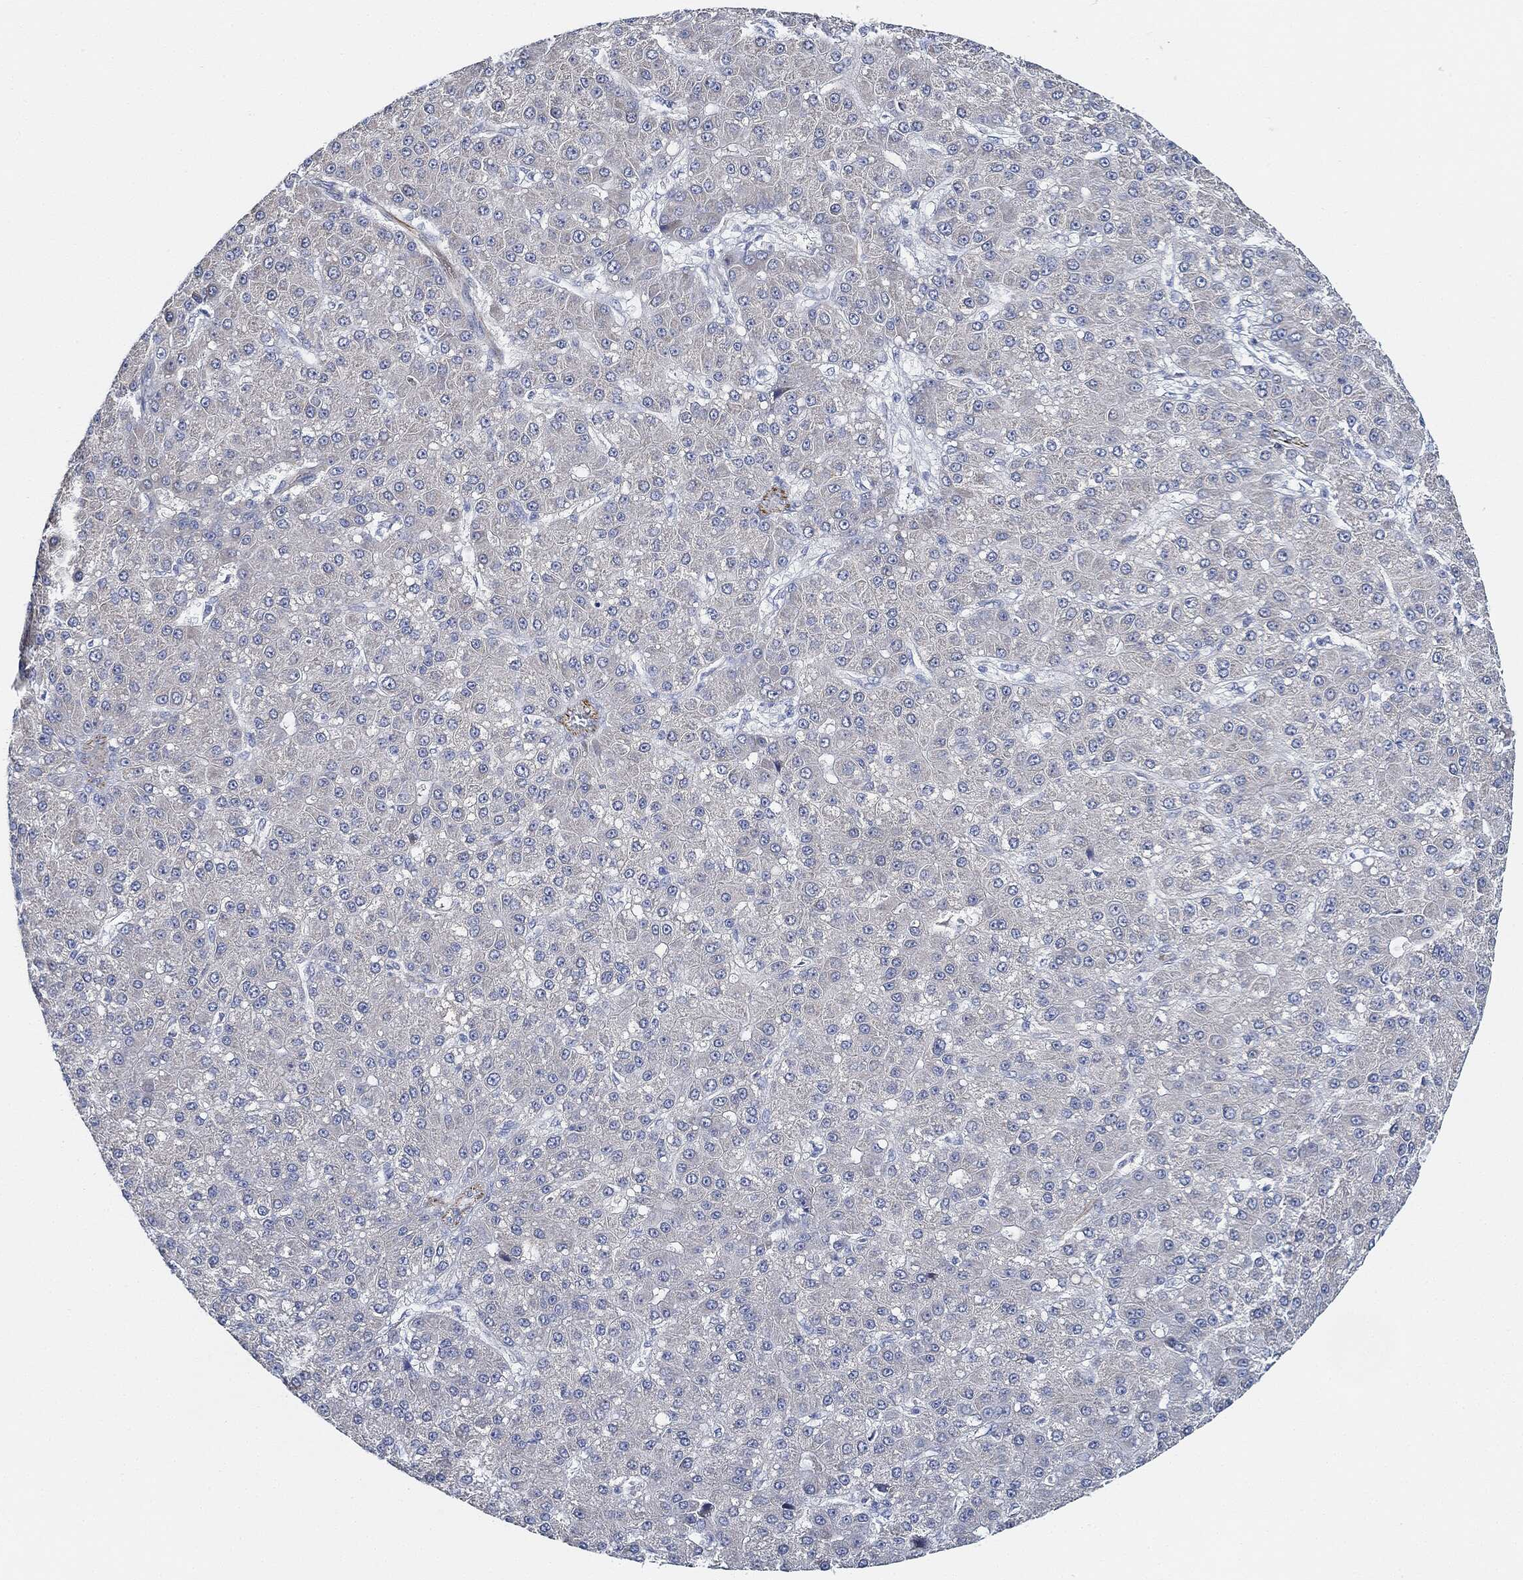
{"staining": {"intensity": "negative", "quantity": "none", "location": "none"}, "tissue": "liver cancer", "cell_type": "Tumor cells", "image_type": "cancer", "snomed": [{"axis": "morphology", "description": "Carcinoma, Hepatocellular, NOS"}, {"axis": "topography", "description": "Liver"}], "caption": "Tumor cells show no significant protein staining in liver cancer.", "gene": "THSD1", "patient": {"sex": "male", "age": 67}}